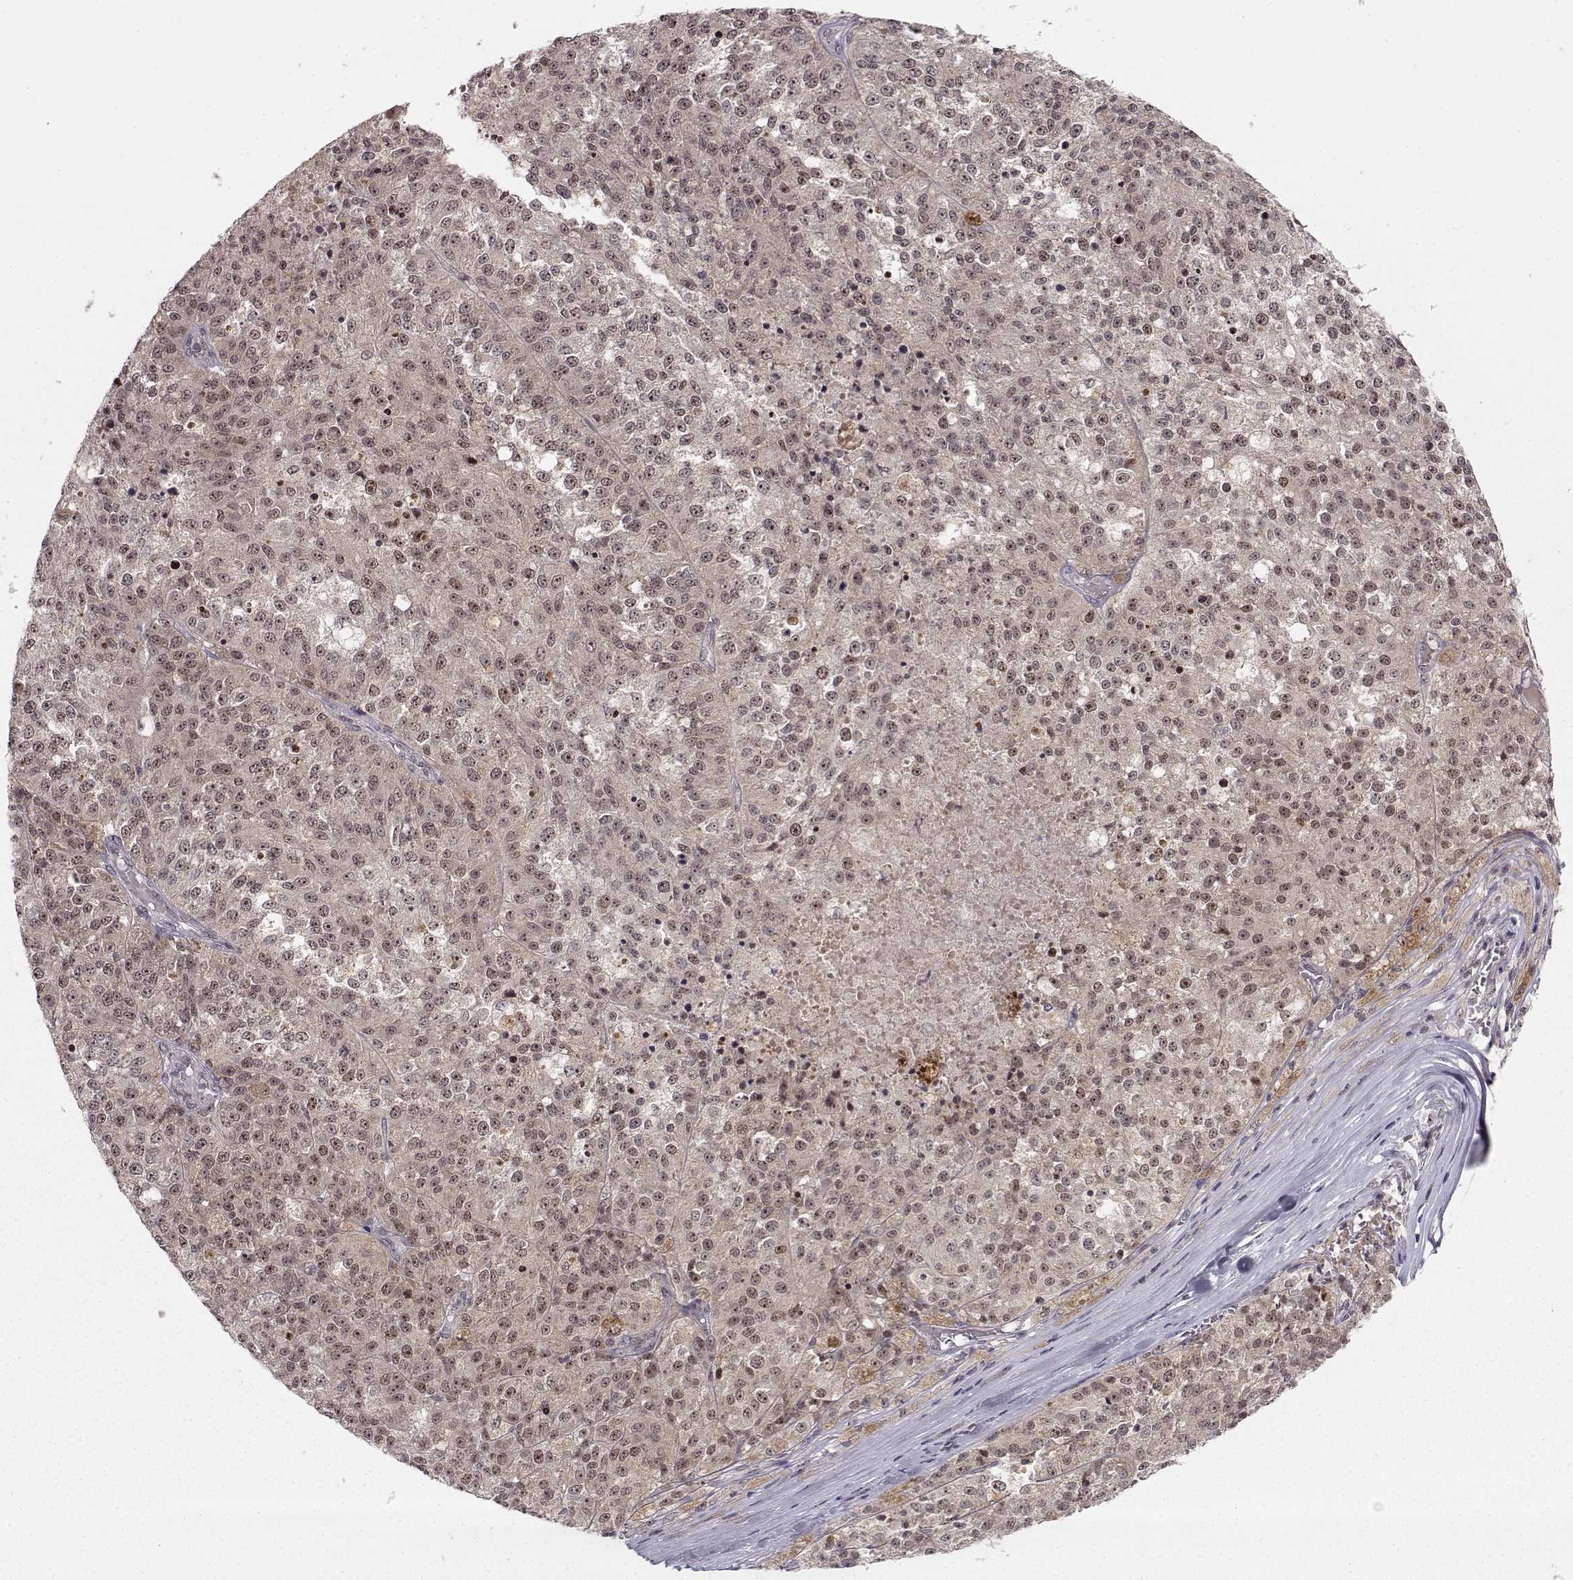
{"staining": {"intensity": "negative", "quantity": "none", "location": "none"}, "tissue": "melanoma", "cell_type": "Tumor cells", "image_type": "cancer", "snomed": [{"axis": "morphology", "description": "Malignant melanoma, Metastatic site"}, {"axis": "topography", "description": "Lymph node"}], "caption": "The IHC micrograph has no significant expression in tumor cells of melanoma tissue.", "gene": "CSNK2A1", "patient": {"sex": "female", "age": 64}}